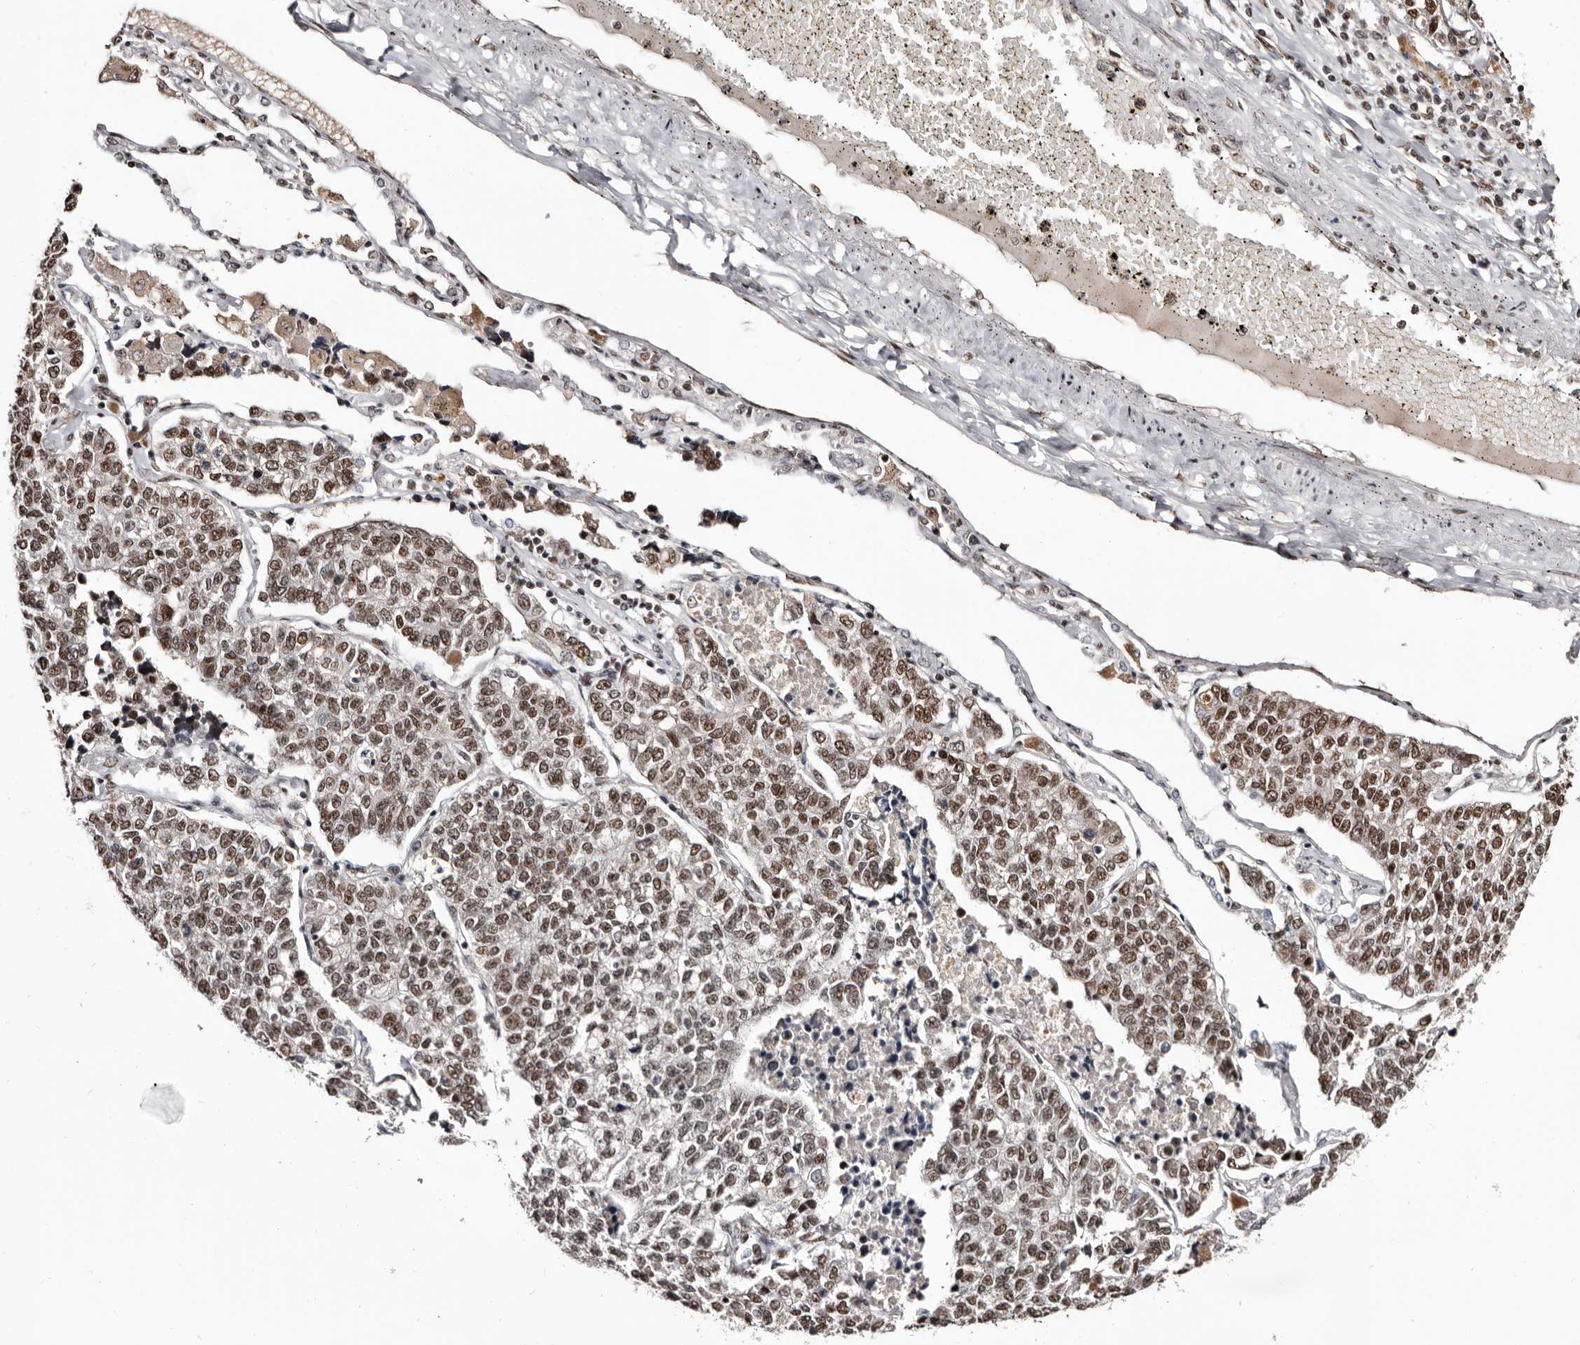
{"staining": {"intensity": "moderate", "quantity": ">75%", "location": "nuclear"}, "tissue": "lung cancer", "cell_type": "Tumor cells", "image_type": "cancer", "snomed": [{"axis": "morphology", "description": "Adenocarcinoma, NOS"}, {"axis": "topography", "description": "Lung"}], "caption": "IHC of human lung cancer (adenocarcinoma) exhibits medium levels of moderate nuclear expression in about >75% of tumor cells. Using DAB (brown) and hematoxylin (blue) stains, captured at high magnification using brightfield microscopy.", "gene": "ANAPC11", "patient": {"sex": "male", "age": 49}}